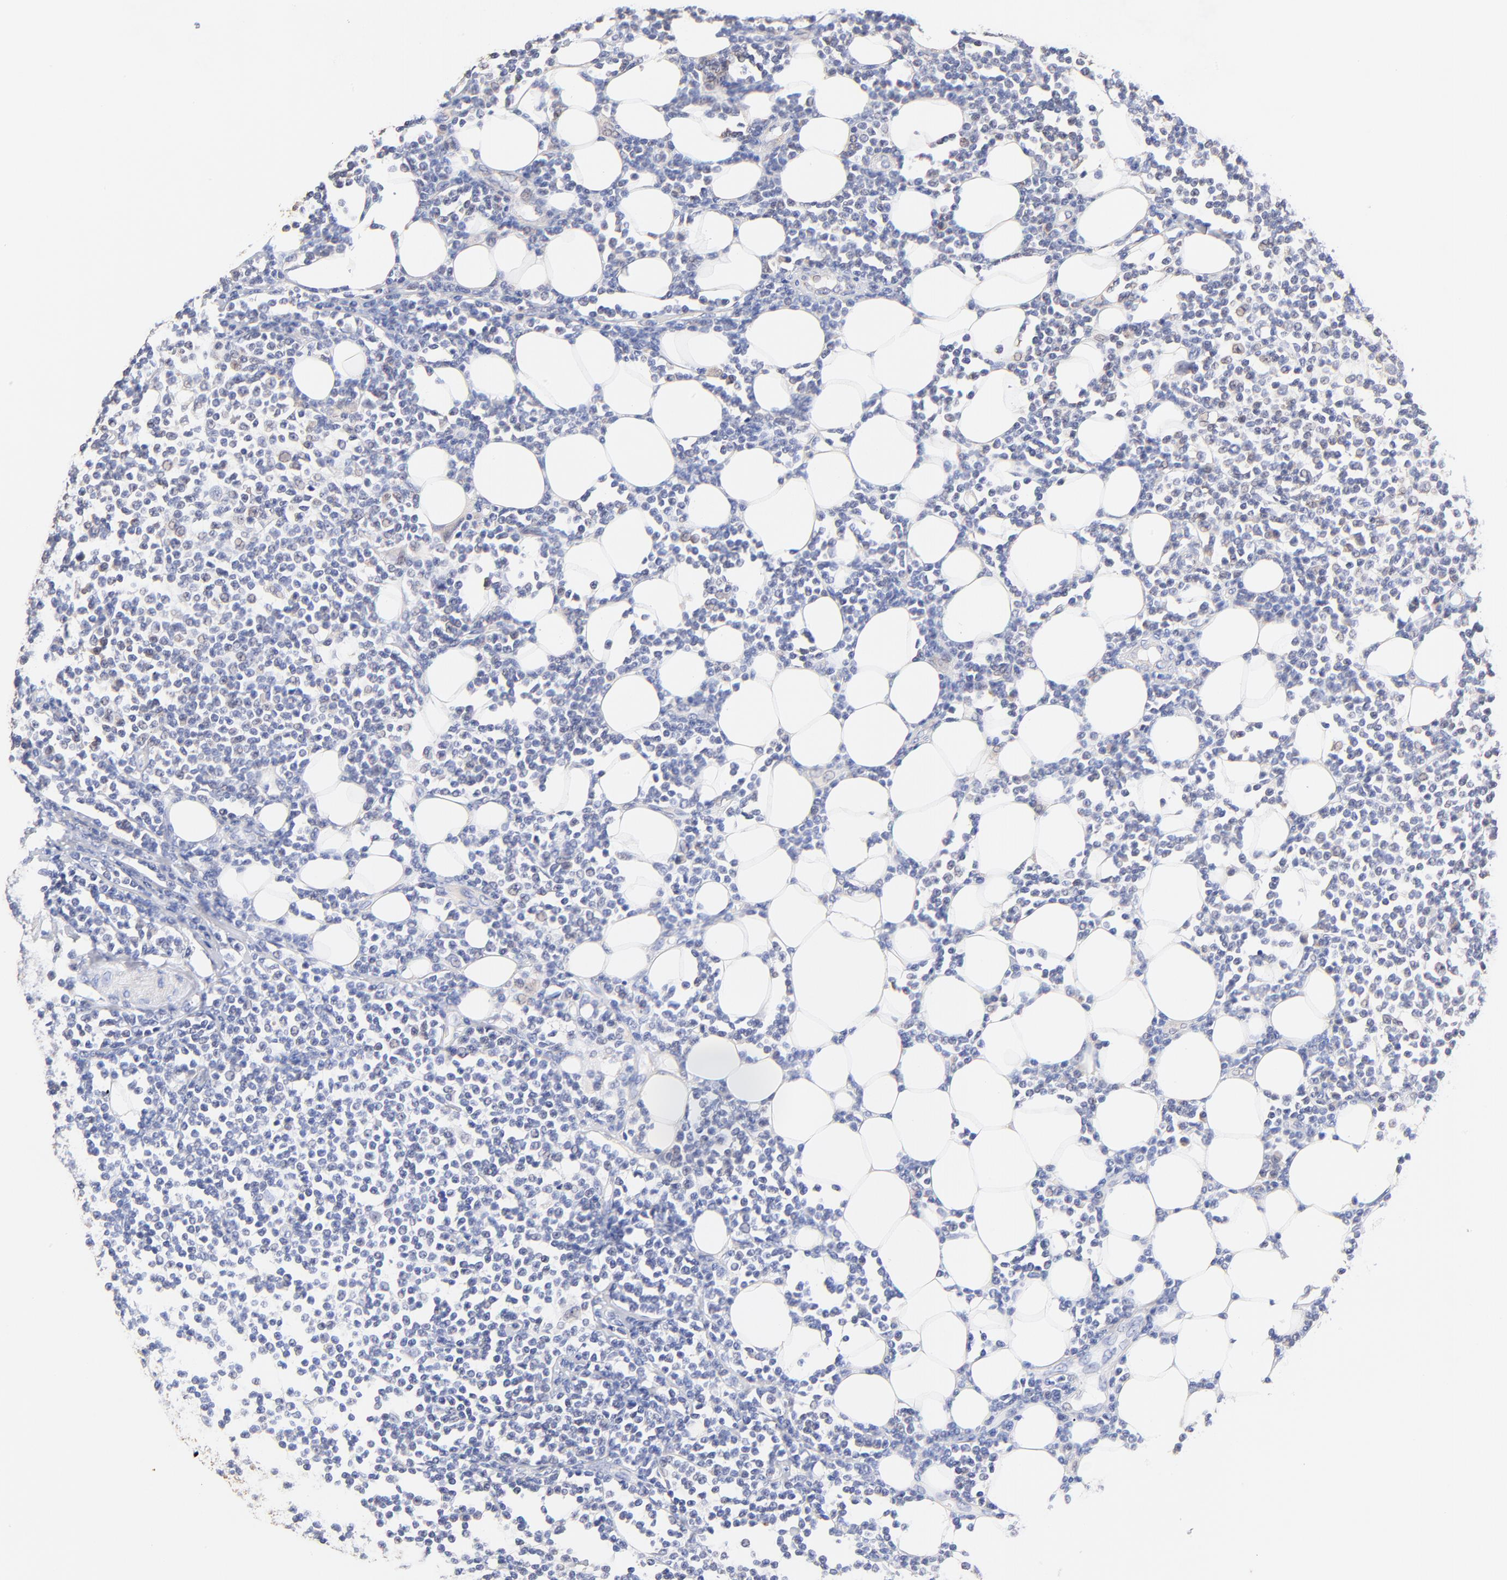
{"staining": {"intensity": "negative", "quantity": "none", "location": "none"}, "tissue": "lymphoma", "cell_type": "Tumor cells", "image_type": "cancer", "snomed": [{"axis": "morphology", "description": "Malignant lymphoma, non-Hodgkin's type, Low grade"}, {"axis": "topography", "description": "Soft tissue"}], "caption": "A high-resolution micrograph shows immunohistochemistry (IHC) staining of malignant lymphoma, non-Hodgkin's type (low-grade), which displays no significant positivity in tumor cells.", "gene": "PTK7", "patient": {"sex": "male", "age": 92}}